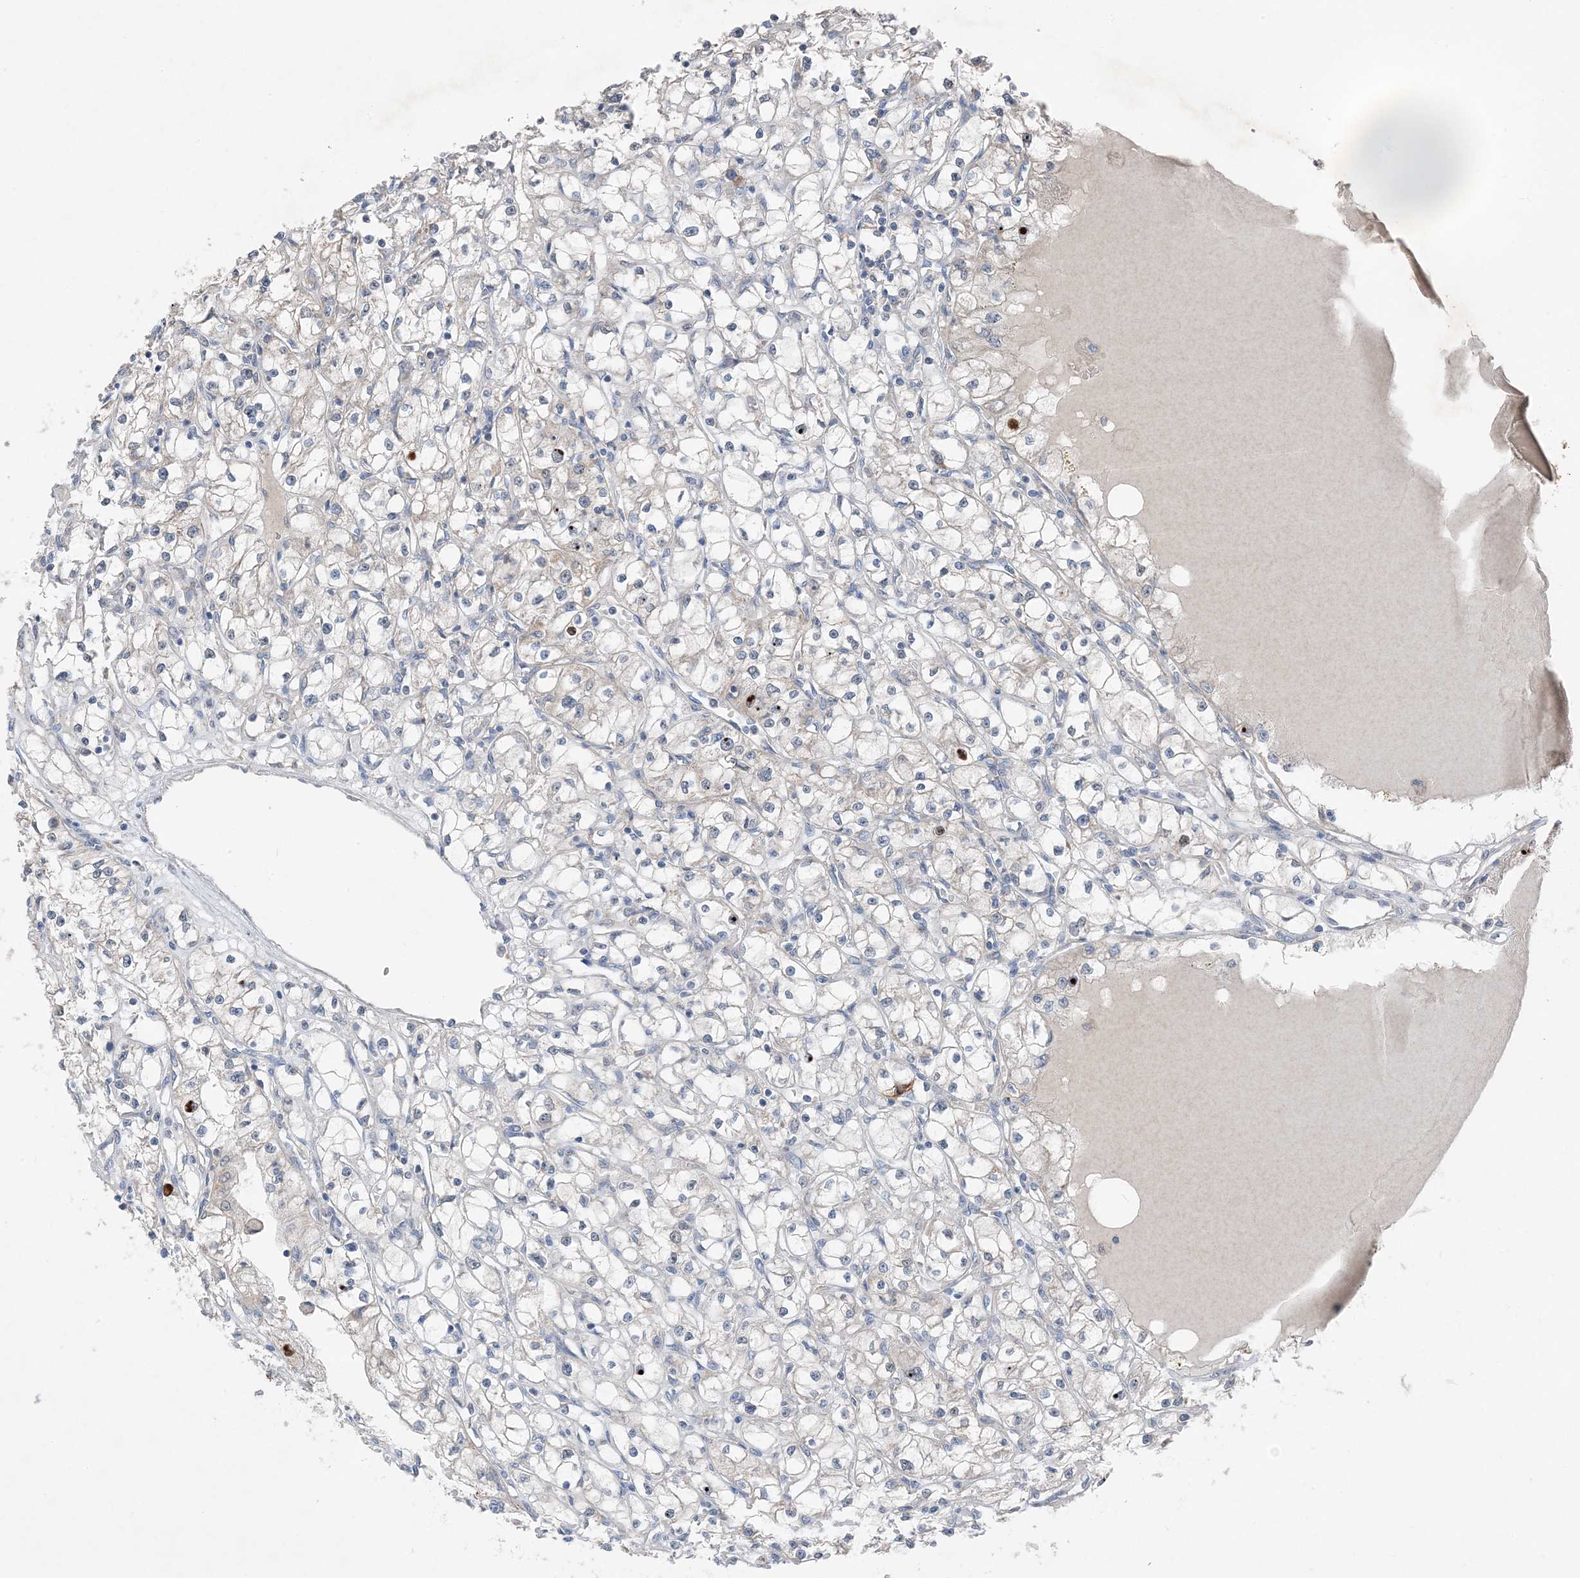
{"staining": {"intensity": "negative", "quantity": "none", "location": "none"}, "tissue": "renal cancer", "cell_type": "Tumor cells", "image_type": "cancer", "snomed": [{"axis": "morphology", "description": "Adenocarcinoma, NOS"}, {"axis": "topography", "description": "Kidney"}], "caption": "Human renal cancer (adenocarcinoma) stained for a protein using immunohistochemistry displays no expression in tumor cells.", "gene": "DHX30", "patient": {"sex": "male", "age": 56}}